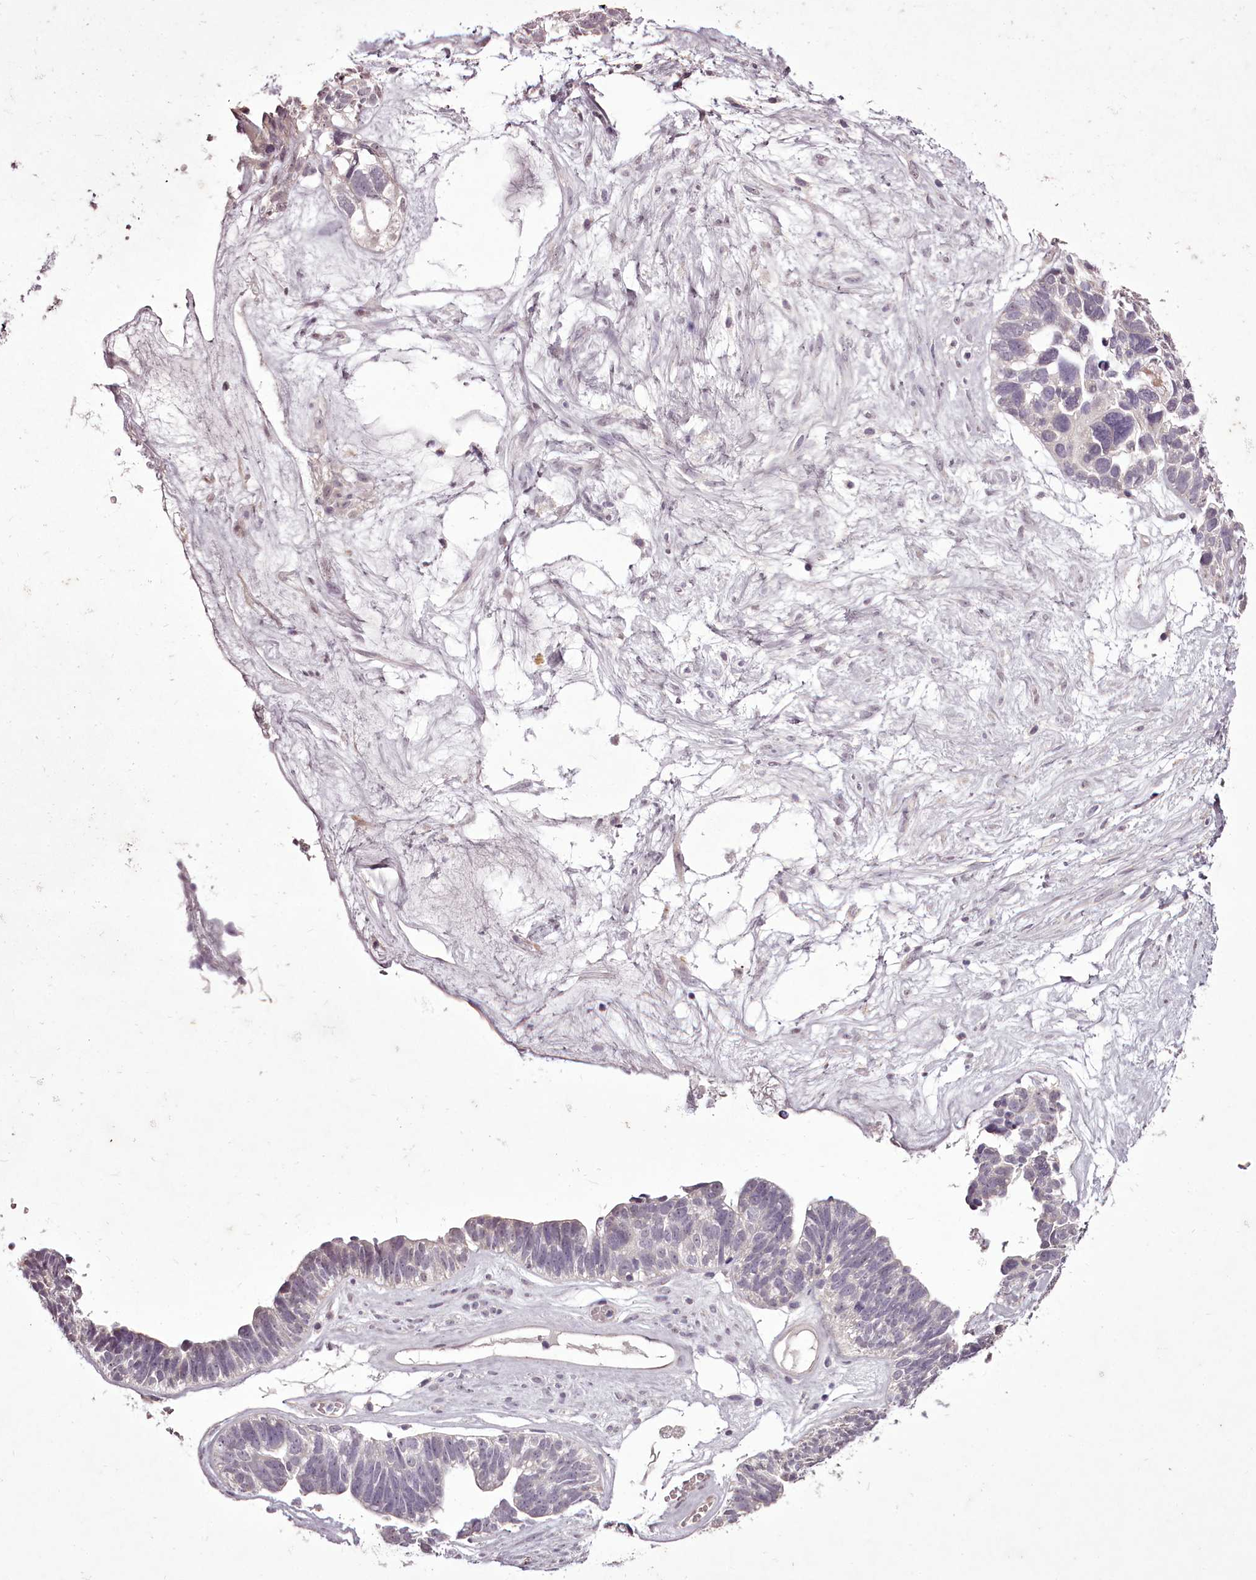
{"staining": {"intensity": "negative", "quantity": "none", "location": "none"}, "tissue": "ovarian cancer", "cell_type": "Tumor cells", "image_type": "cancer", "snomed": [{"axis": "morphology", "description": "Cystadenocarcinoma, serous, NOS"}, {"axis": "topography", "description": "Ovary"}], "caption": "A histopathology image of human ovarian cancer (serous cystadenocarcinoma) is negative for staining in tumor cells.", "gene": "C1orf56", "patient": {"sex": "female", "age": 79}}